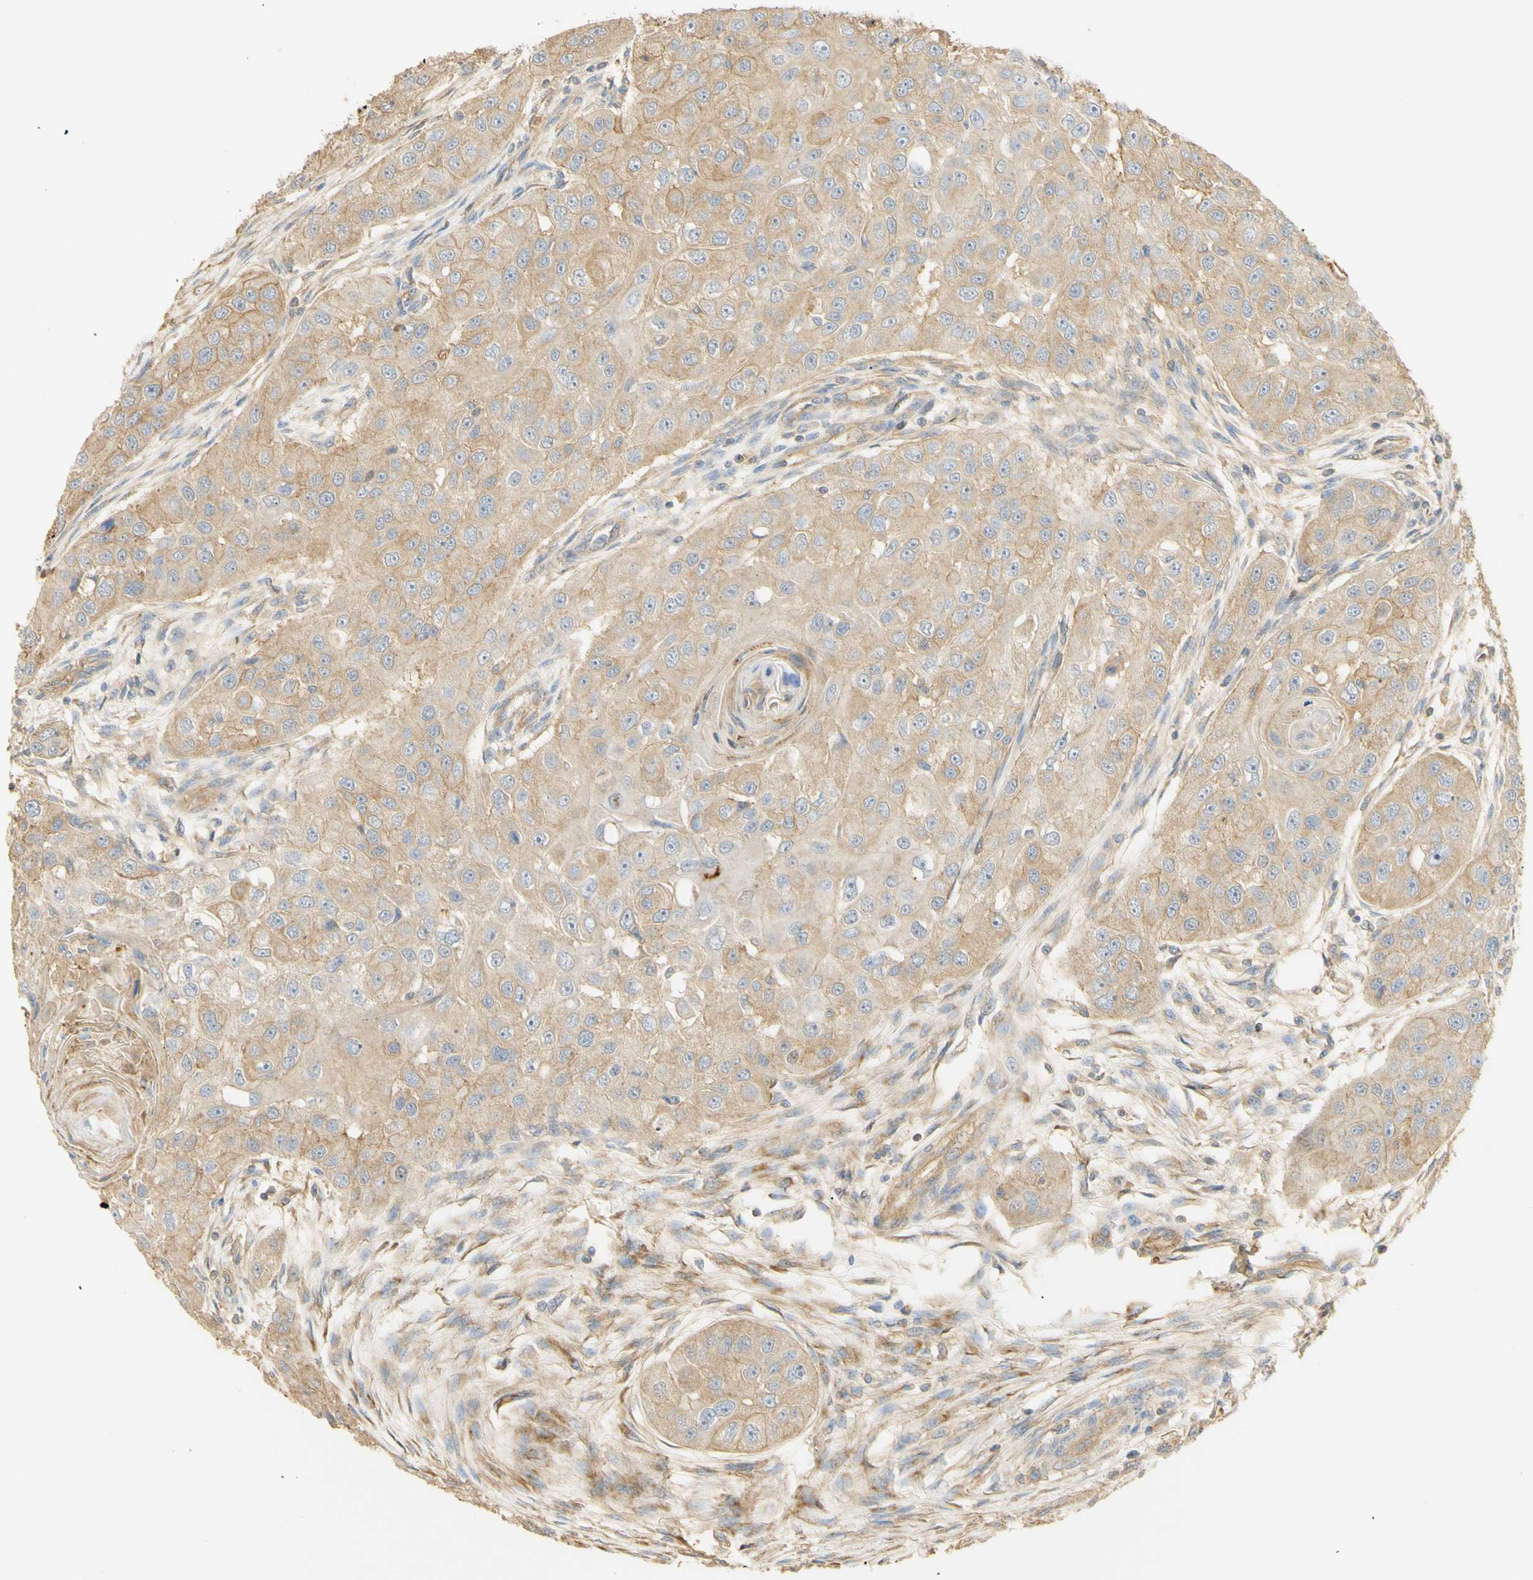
{"staining": {"intensity": "weak", "quantity": ">75%", "location": "cytoplasmic/membranous"}, "tissue": "head and neck cancer", "cell_type": "Tumor cells", "image_type": "cancer", "snomed": [{"axis": "morphology", "description": "Normal tissue, NOS"}, {"axis": "morphology", "description": "Squamous cell carcinoma, NOS"}, {"axis": "topography", "description": "Skeletal muscle"}, {"axis": "topography", "description": "Head-Neck"}], "caption": "High-power microscopy captured an immunohistochemistry photomicrograph of head and neck cancer (squamous cell carcinoma), revealing weak cytoplasmic/membranous positivity in approximately >75% of tumor cells. The staining was performed using DAB to visualize the protein expression in brown, while the nuclei were stained in blue with hematoxylin (Magnification: 20x).", "gene": "KCNE4", "patient": {"sex": "male", "age": 51}}